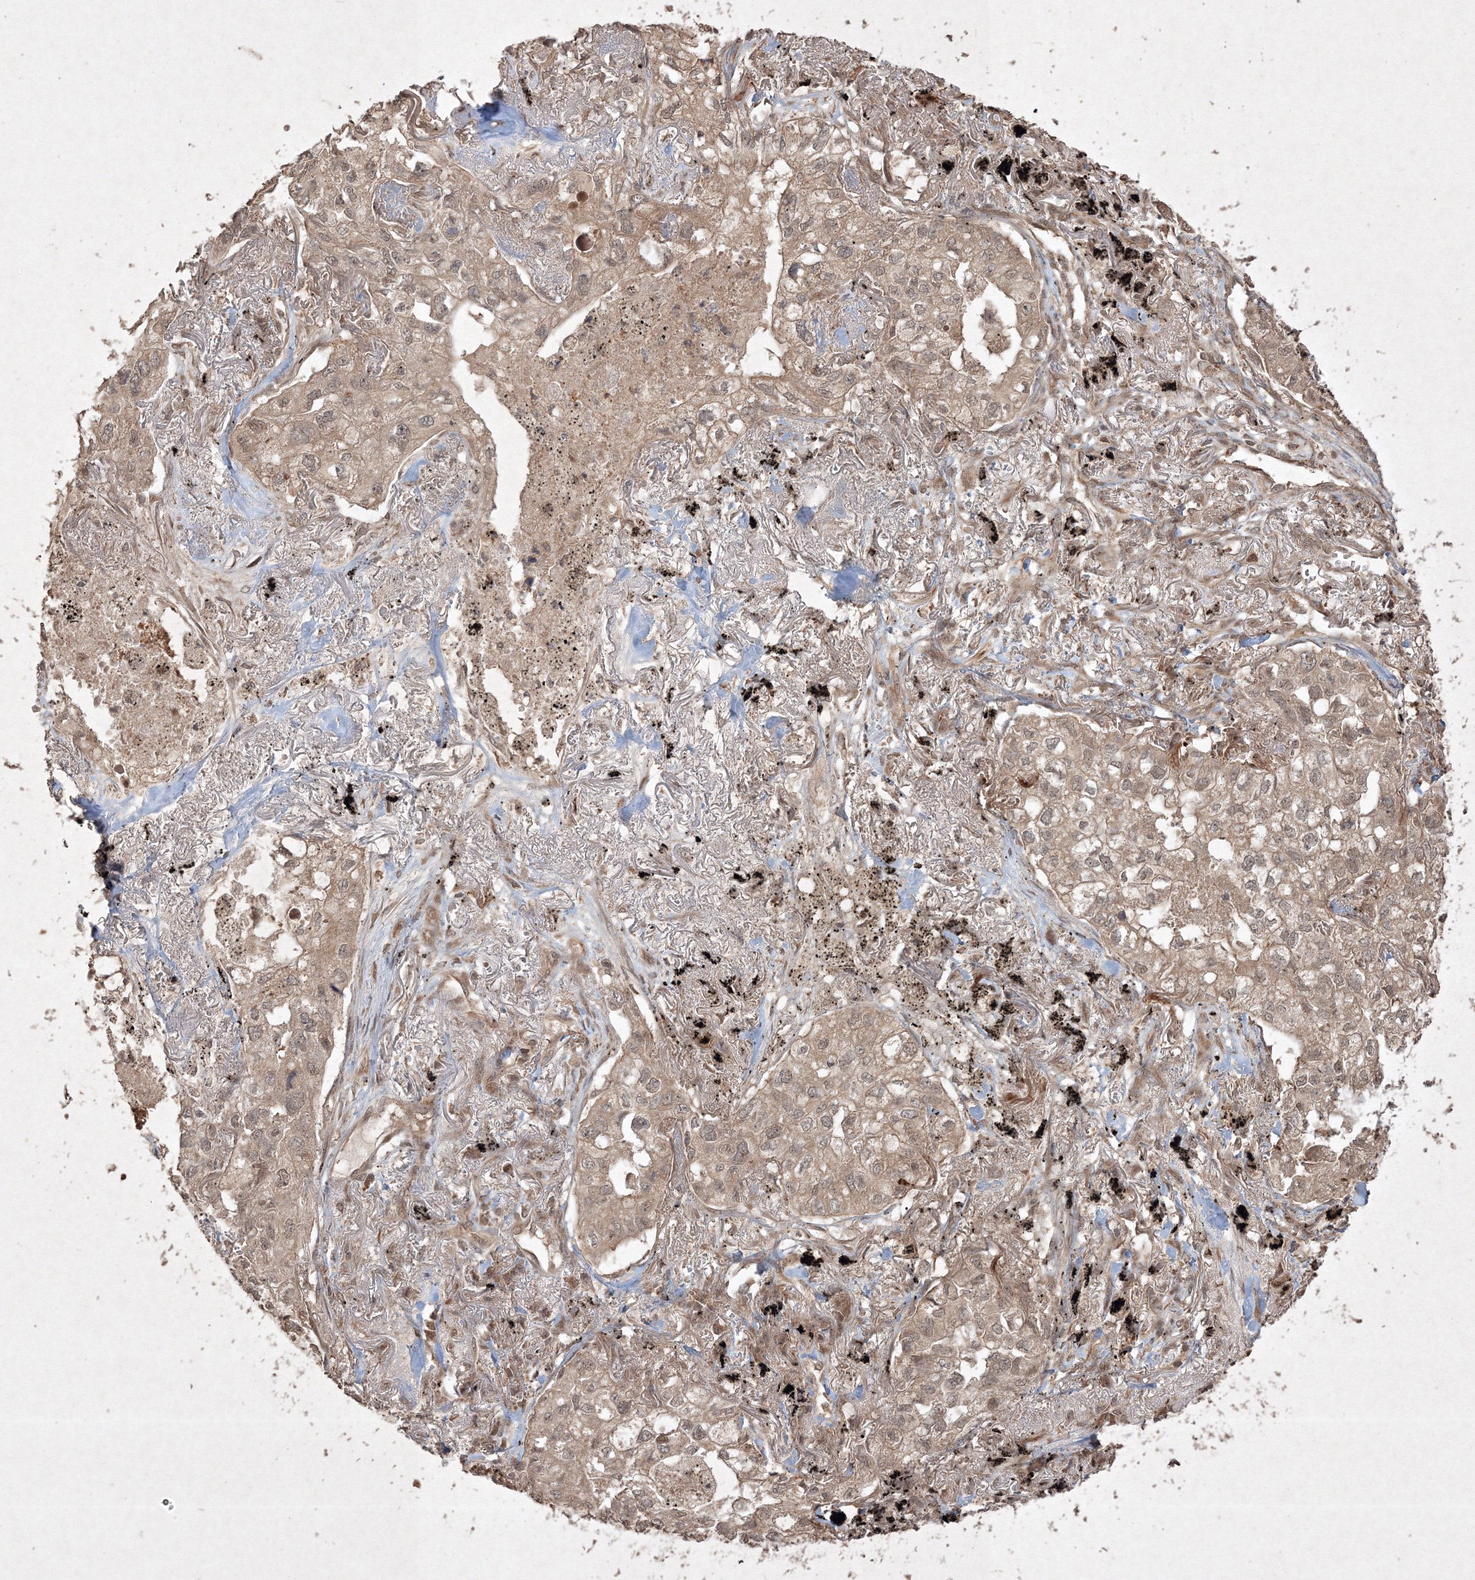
{"staining": {"intensity": "weak", "quantity": ">75%", "location": "cytoplasmic/membranous"}, "tissue": "lung cancer", "cell_type": "Tumor cells", "image_type": "cancer", "snomed": [{"axis": "morphology", "description": "Adenocarcinoma, NOS"}, {"axis": "topography", "description": "Lung"}], "caption": "Weak cytoplasmic/membranous protein positivity is present in approximately >75% of tumor cells in lung adenocarcinoma. (DAB IHC with brightfield microscopy, high magnification).", "gene": "PELI3", "patient": {"sex": "male", "age": 65}}